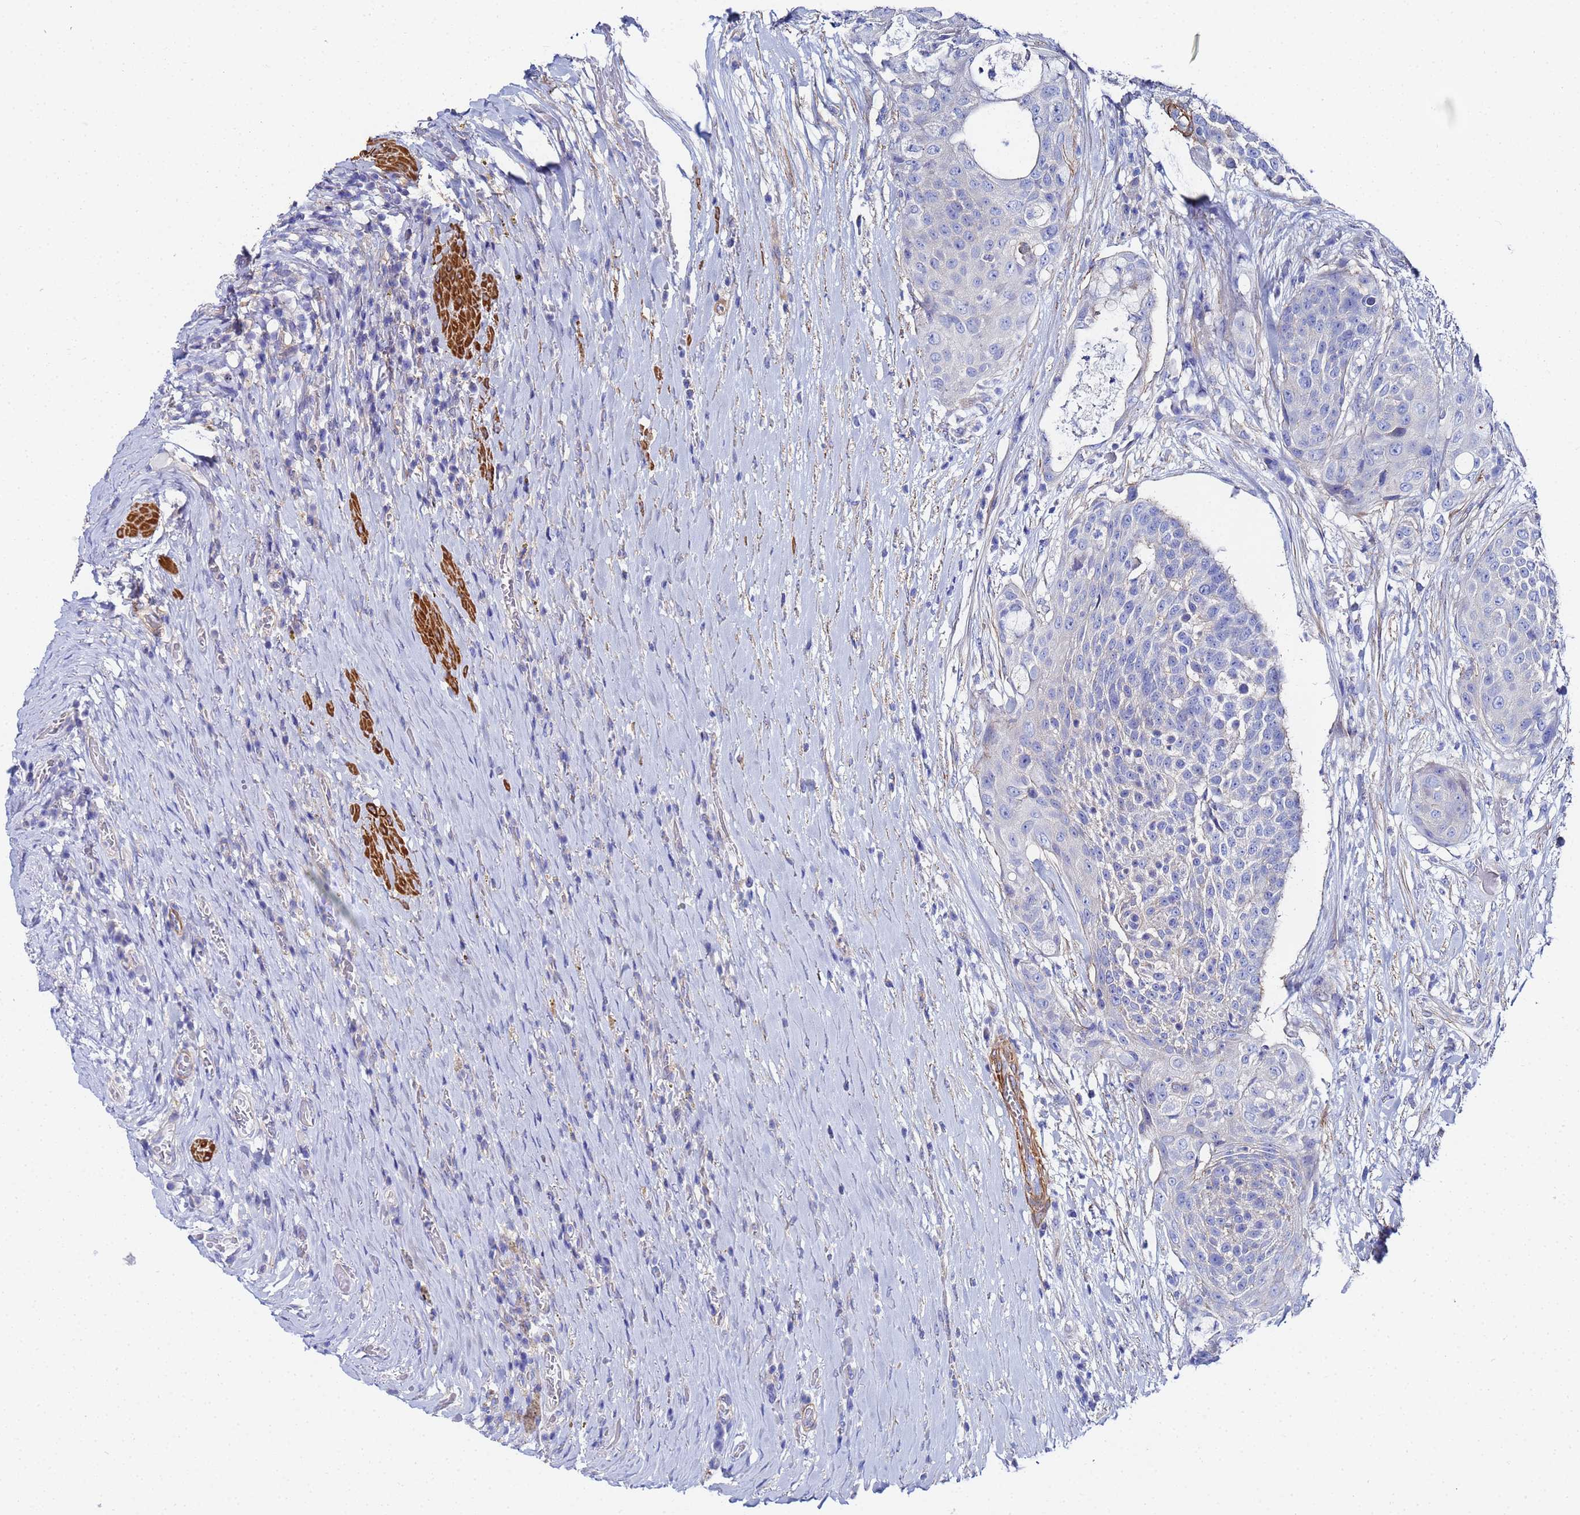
{"staining": {"intensity": "negative", "quantity": "none", "location": "none"}, "tissue": "urothelial cancer", "cell_type": "Tumor cells", "image_type": "cancer", "snomed": [{"axis": "morphology", "description": "Urothelial carcinoma, High grade"}, {"axis": "topography", "description": "Urinary bladder"}], "caption": "Immunohistochemistry of urothelial carcinoma (high-grade) shows no staining in tumor cells. (DAB (3,3'-diaminobenzidine) immunohistochemistry (IHC) visualized using brightfield microscopy, high magnification).", "gene": "RAB39B", "patient": {"sex": "female", "age": 63}}